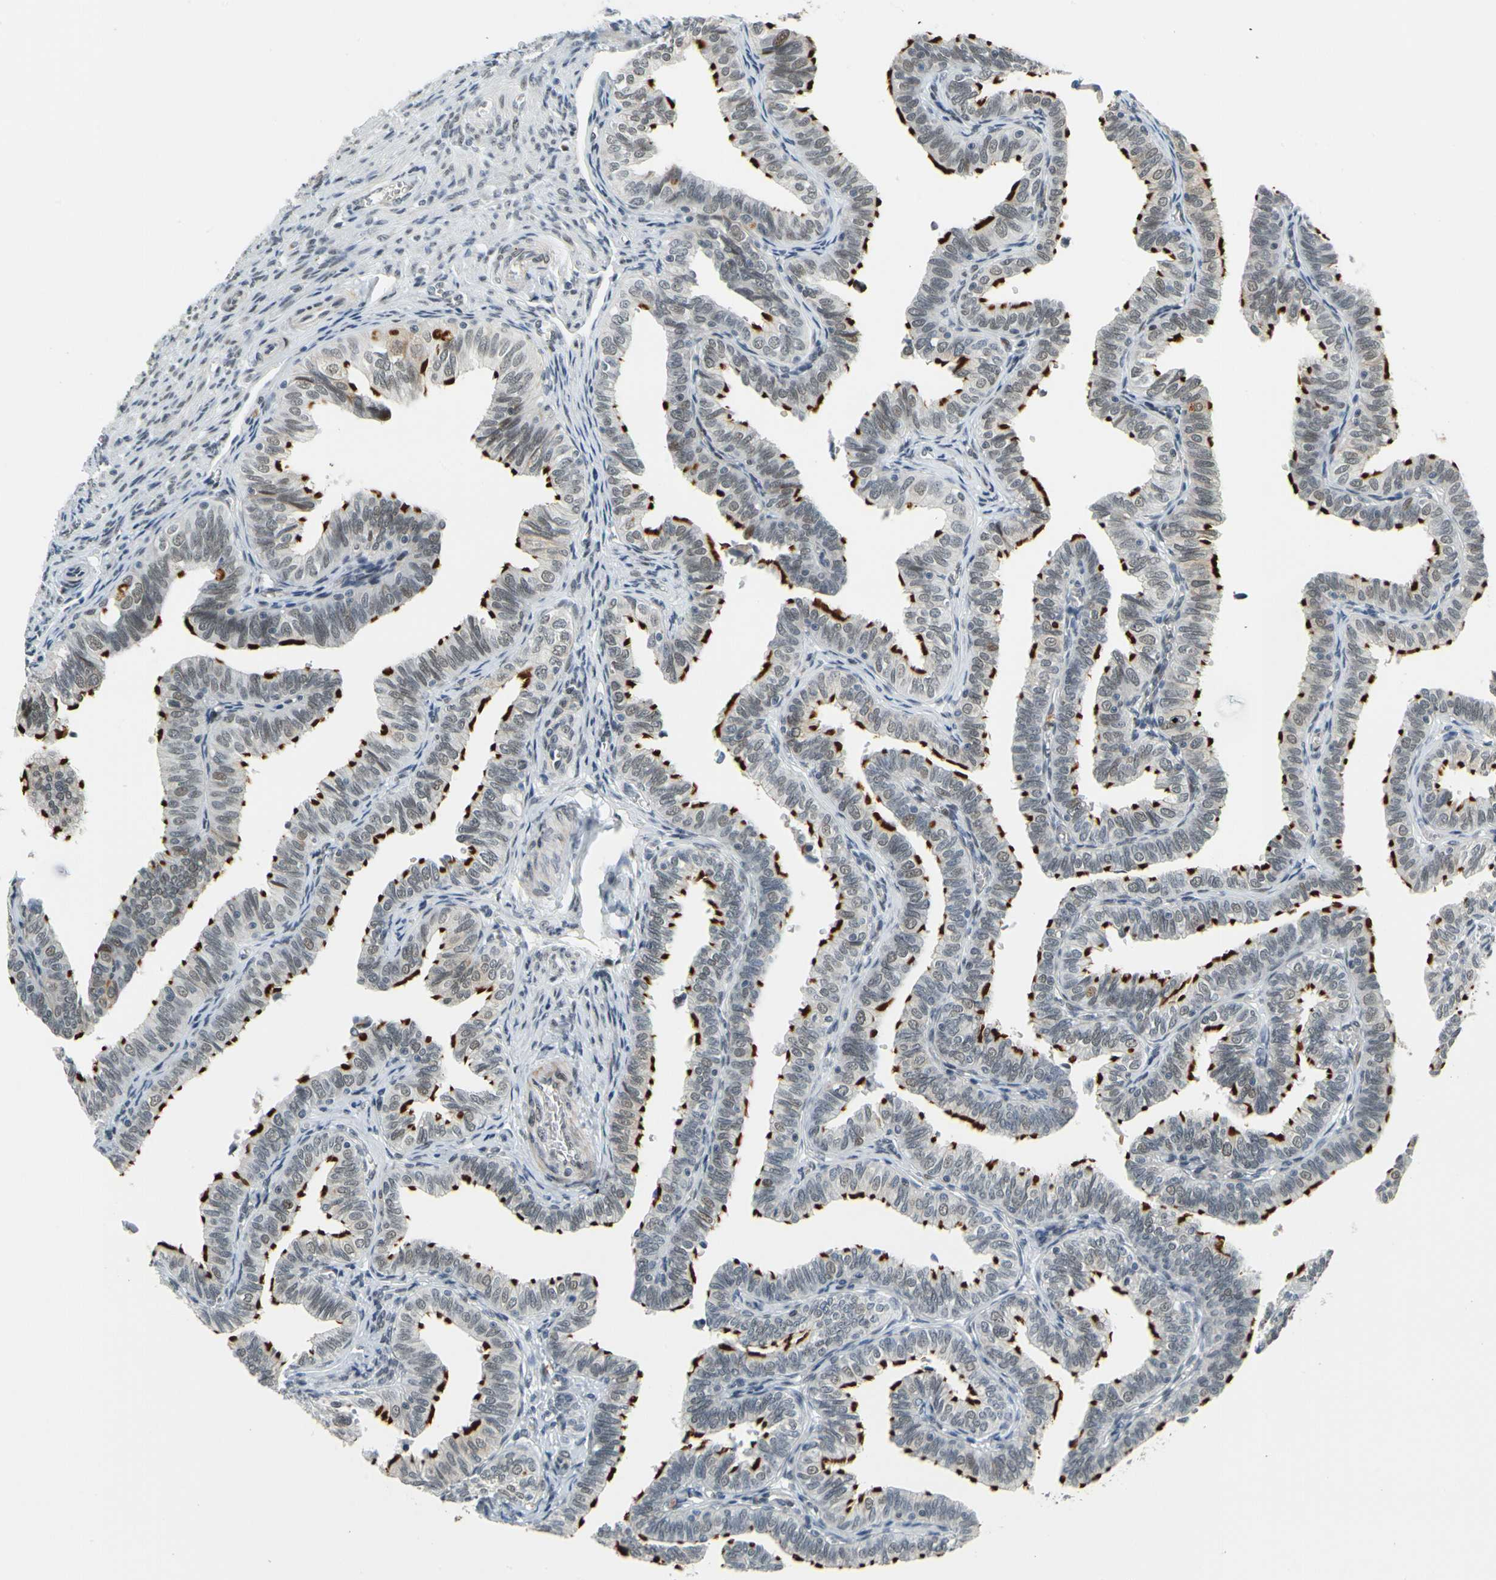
{"staining": {"intensity": "strong", "quantity": ">75%", "location": "cytoplasmic/membranous,nuclear"}, "tissue": "fallopian tube", "cell_type": "Glandular cells", "image_type": "normal", "snomed": [{"axis": "morphology", "description": "Normal tissue, NOS"}, {"axis": "topography", "description": "Fallopian tube"}], "caption": "A histopathology image of human fallopian tube stained for a protein shows strong cytoplasmic/membranous,nuclear brown staining in glandular cells. (IHC, brightfield microscopy, high magnification).", "gene": "POGZ", "patient": {"sex": "female", "age": 46}}